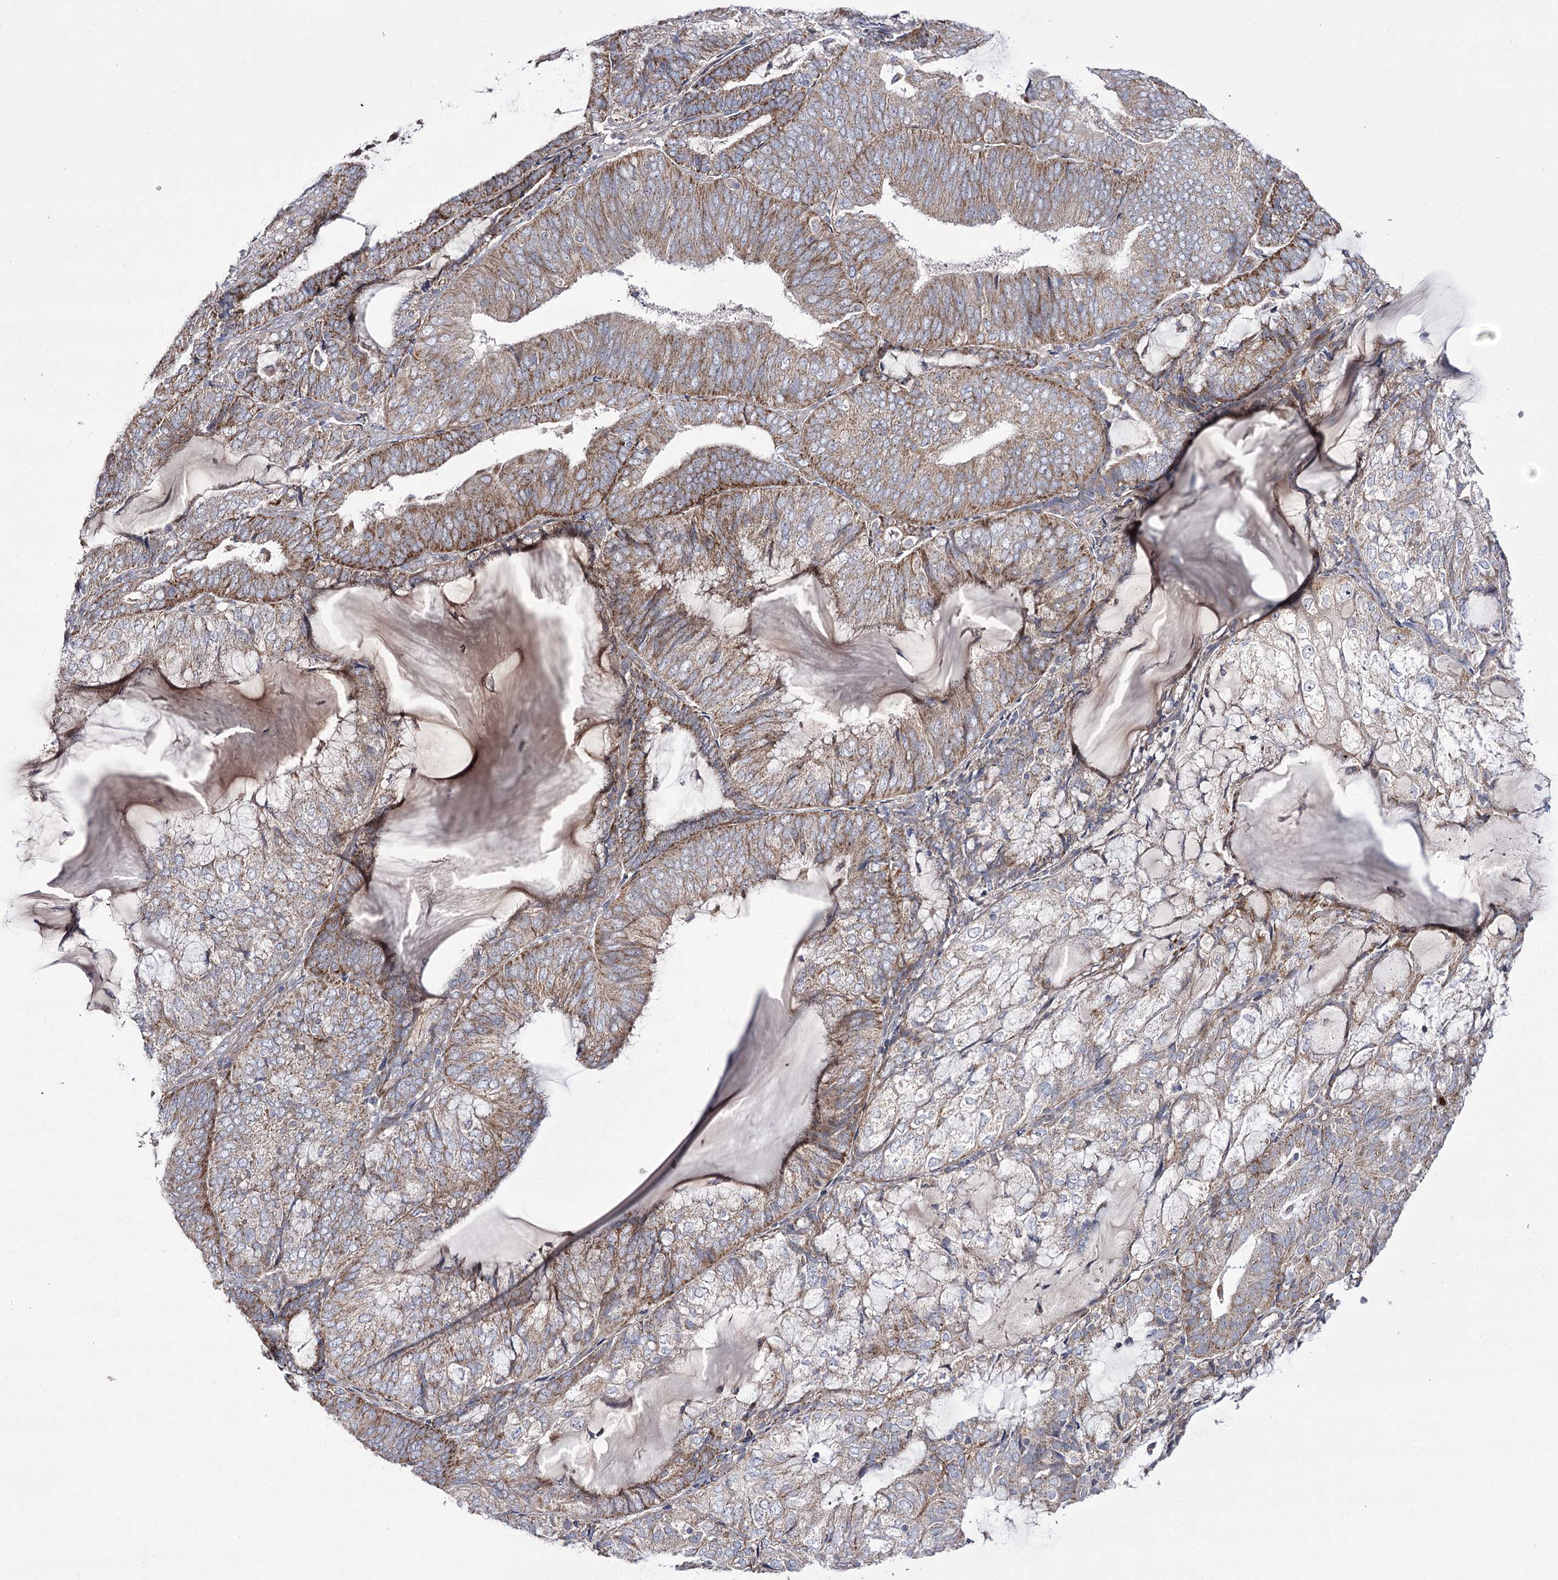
{"staining": {"intensity": "moderate", "quantity": ">75%", "location": "cytoplasmic/membranous"}, "tissue": "endometrial cancer", "cell_type": "Tumor cells", "image_type": "cancer", "snomed": [{"axis": "morphology", "description": "Adenocarcinoma, NOS"}, {"axis": "topography", "description": "Endometrium"}], "caption": "Human endometrial adenocarcinoma stained with a brown dye exhibits moderate cytoplasmic/membranous positive staining in approximately >75% of tumor cells.", "gene": "NADK2", "patient": {"sex": "female", "age": 81}}